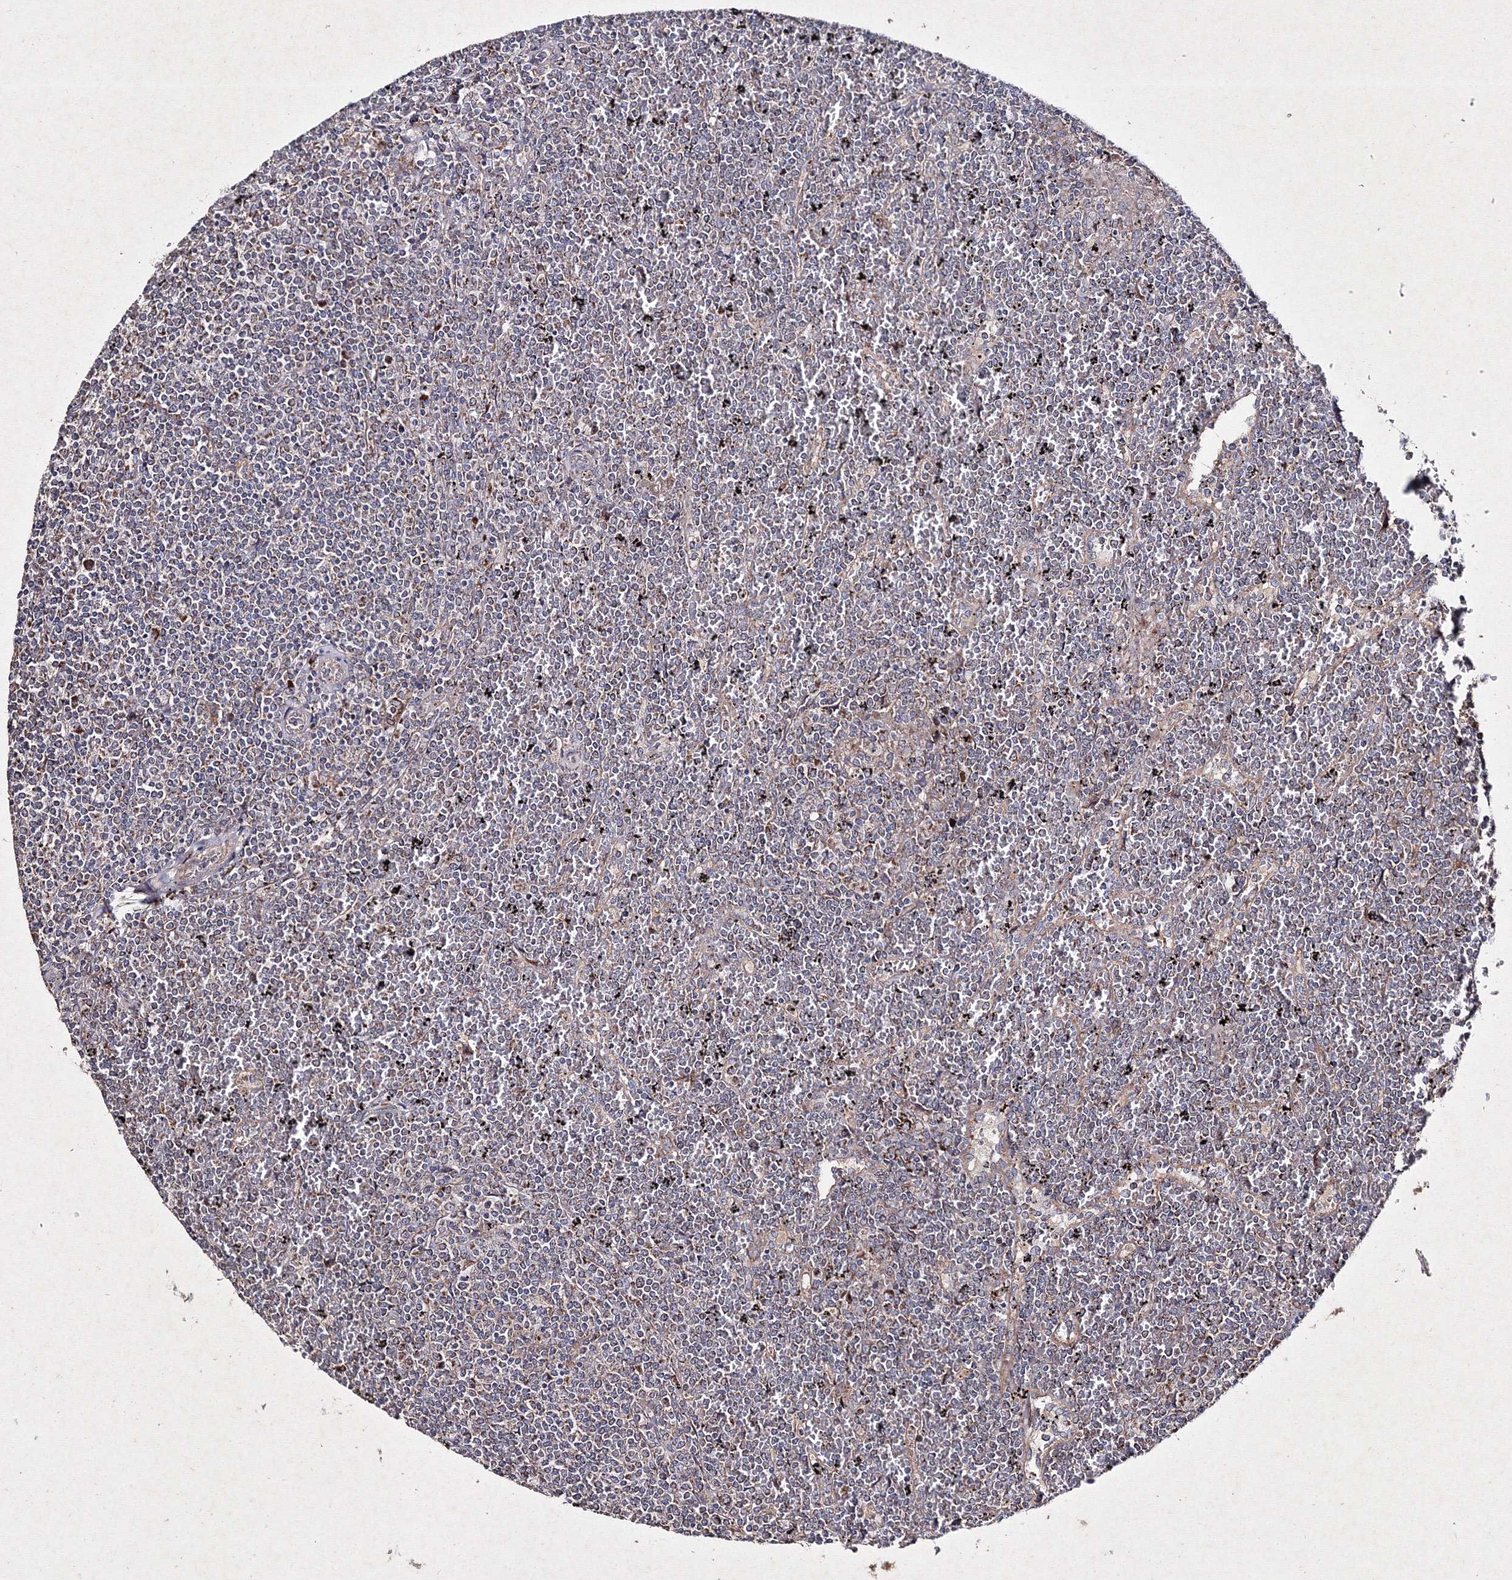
{"staining": {"intensity": "moderate", "quantity": "<25%", "location": "cytoplasmic/membranous"}, "tissue": "lymphoma", "cell_type": "Tumor cells", "image_type": "cancer", "snomed": [{"axis": "morphology", "description": "Malignant lymphoma, non-Hodgkin's type, Low grade"}, {"axis": "topography", "description": "Spleen"}], "caption": "Tumor cells demonstrate low levels of moderate cytoplasmic/membranous staining in approximately <25% of cells in lymphoma. The staining was performed using DAB (3,3'-diaminobenzidine) to visualize the protein expression in brown, while the nuclei were stained in blue with hematoxylin (Magnification: 20x).", "gene": "GFM1", "patient": {"sex": "female", "age": 19}}